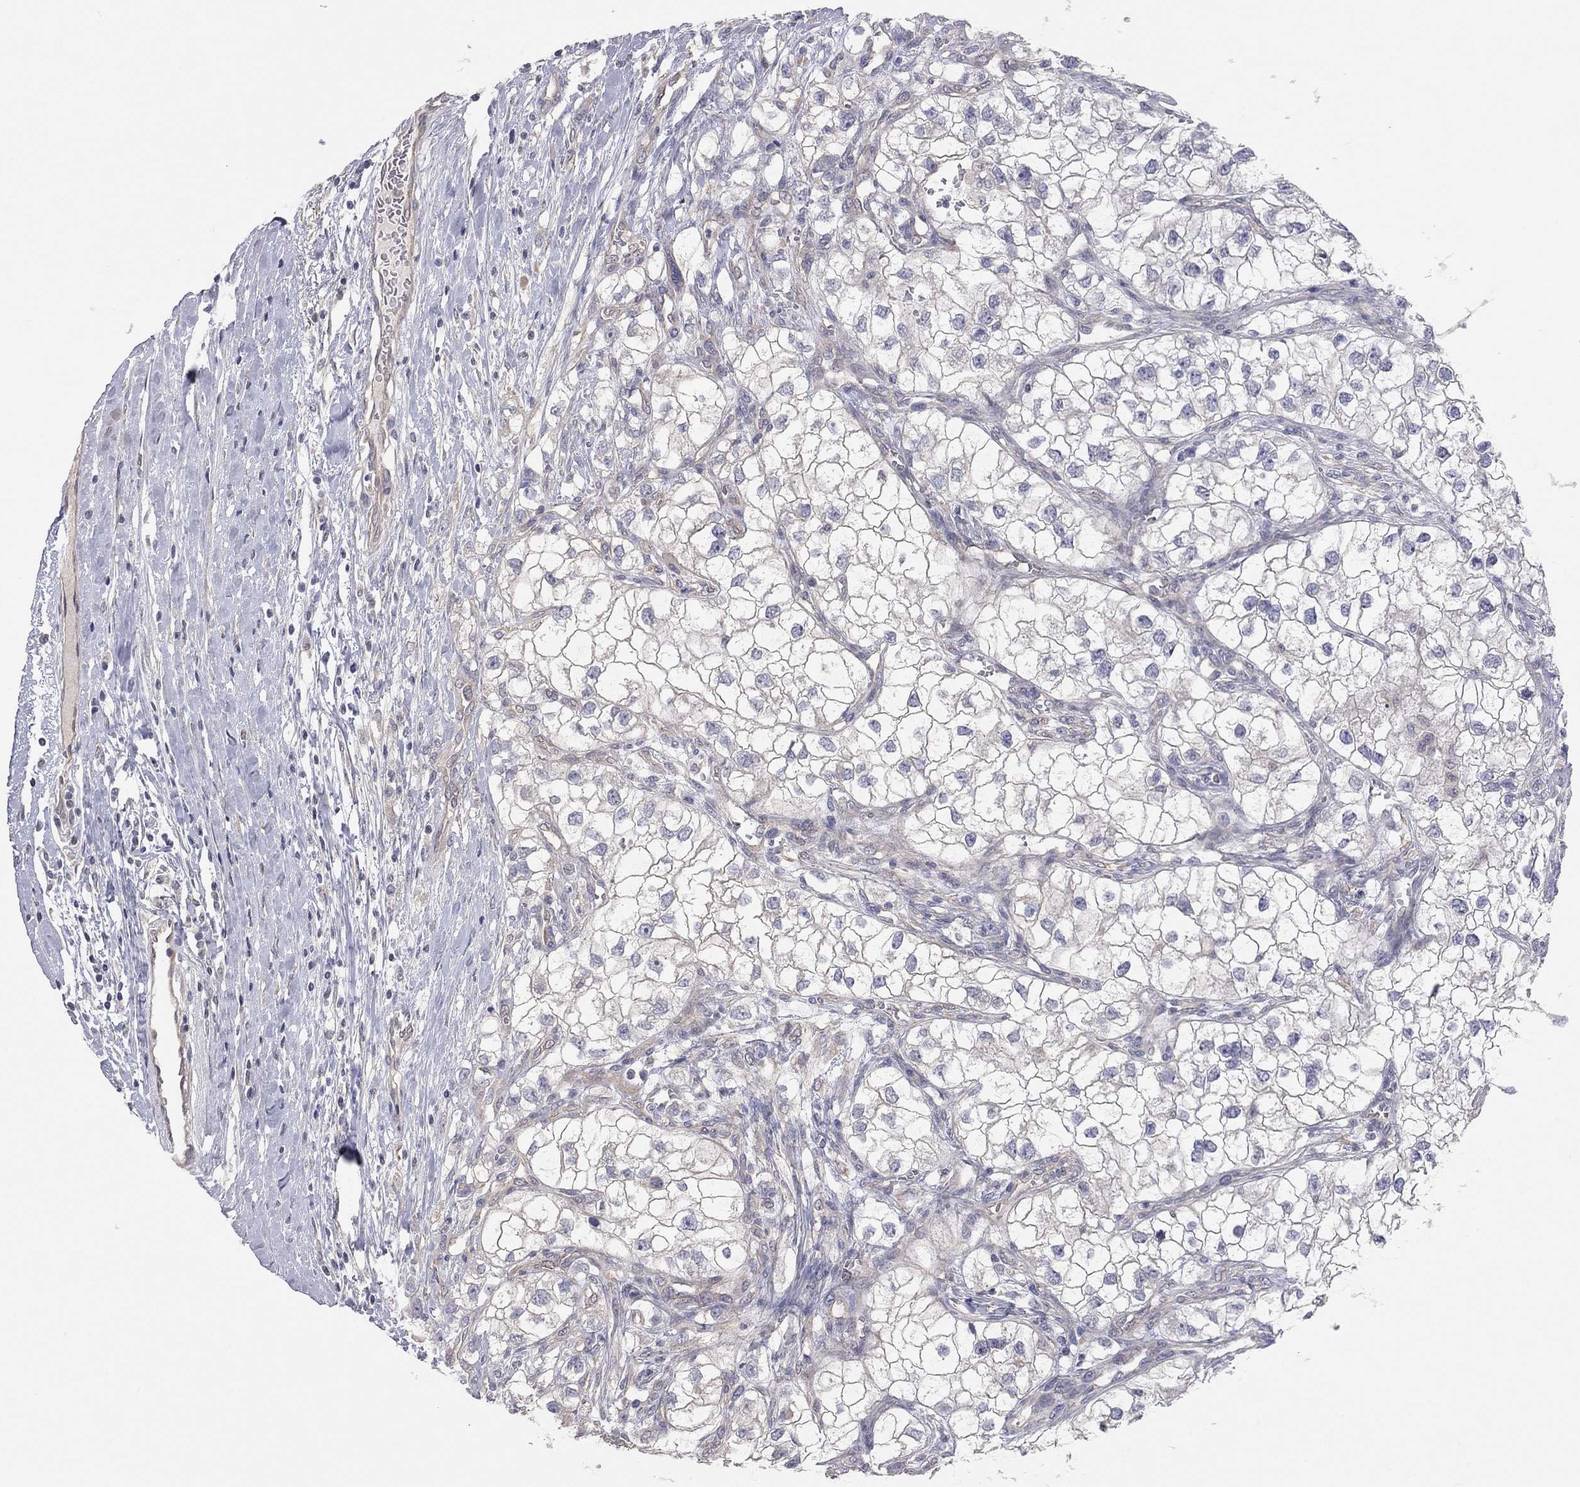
{"staining": {"intensity": "negative", "quantity": "none", "location": "none"}, "tissue": "renal cancer", "cell_type": "Tumor cells", "image_type": "cancer", "snomed": [{"axis": "morphology", "description": "Adenocarcinoma, NOS"}, {"axis": "topography", "description": "Kidney"}], "caption": "DAB immunohistochemical staining of renal cancer exhibits no significant expression in tumor cells.", "gene": "KCNB1", "patient": {"sex": "male", "age": 59}}